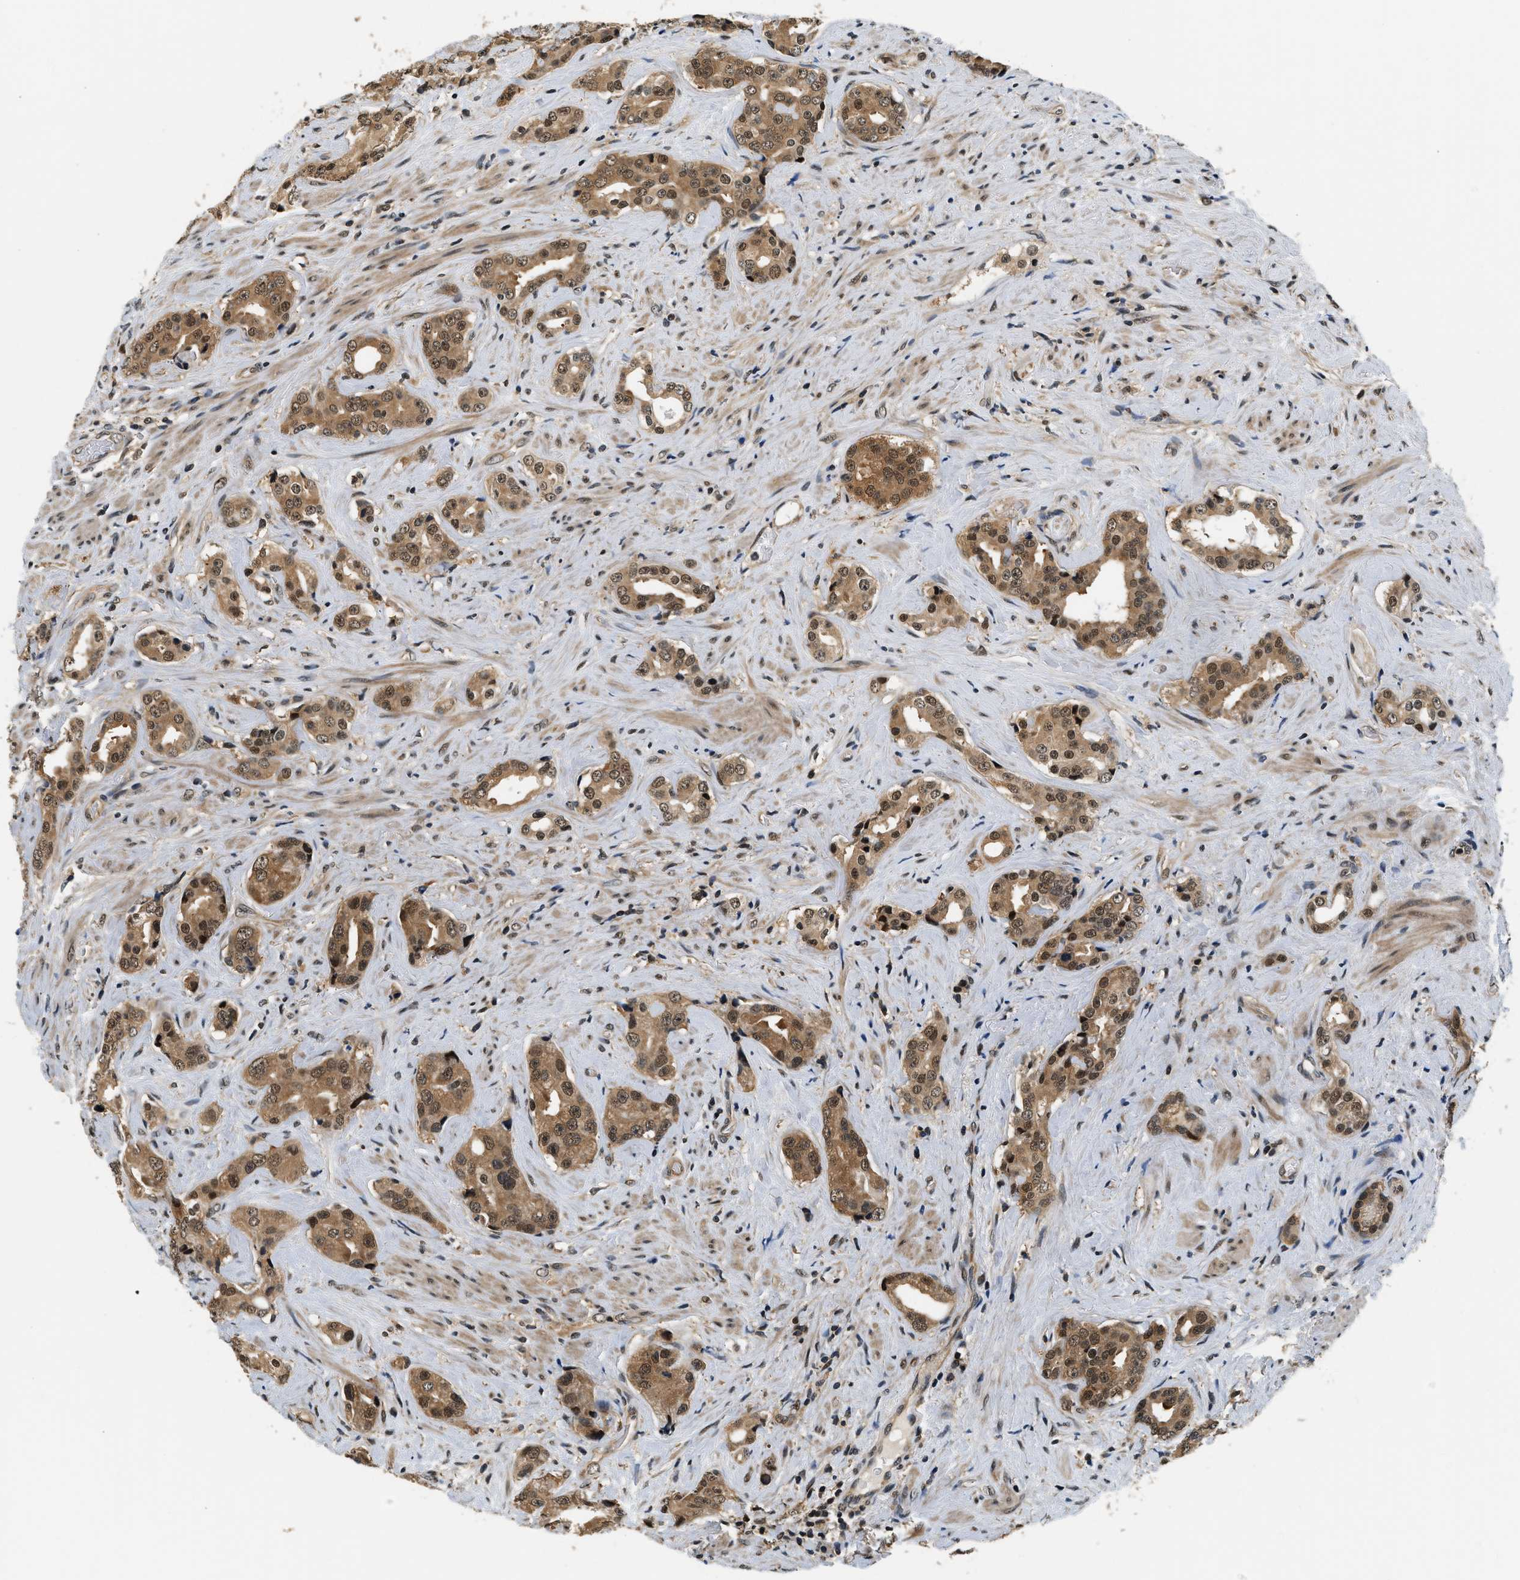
{"staining": {"intensity": "strong", "quantity": ">75%", "location": "cytoplasmic/membranous,nuclear"}, "tissue": "prostate cancer", "cell_type": "Tumor cells", "image_type": "cancer", "snomed": [{"axis": "morphology", "description": "Adenocarcinoma, High grade"}, {"axis": "topography", "description": "Prostate"}], "caption": "Immunohistochemical staining of prostate cancer (adenocarcinoma (high-grade)) displays high levels of strong cytoplasmic/membranous and nuclear expression in about >75% of tumor cells. (DAB = brown stain, brightfield microscopy at high magnification).", "gene": "PSMD3", "patient": {"sex": "male", "age": 71}}